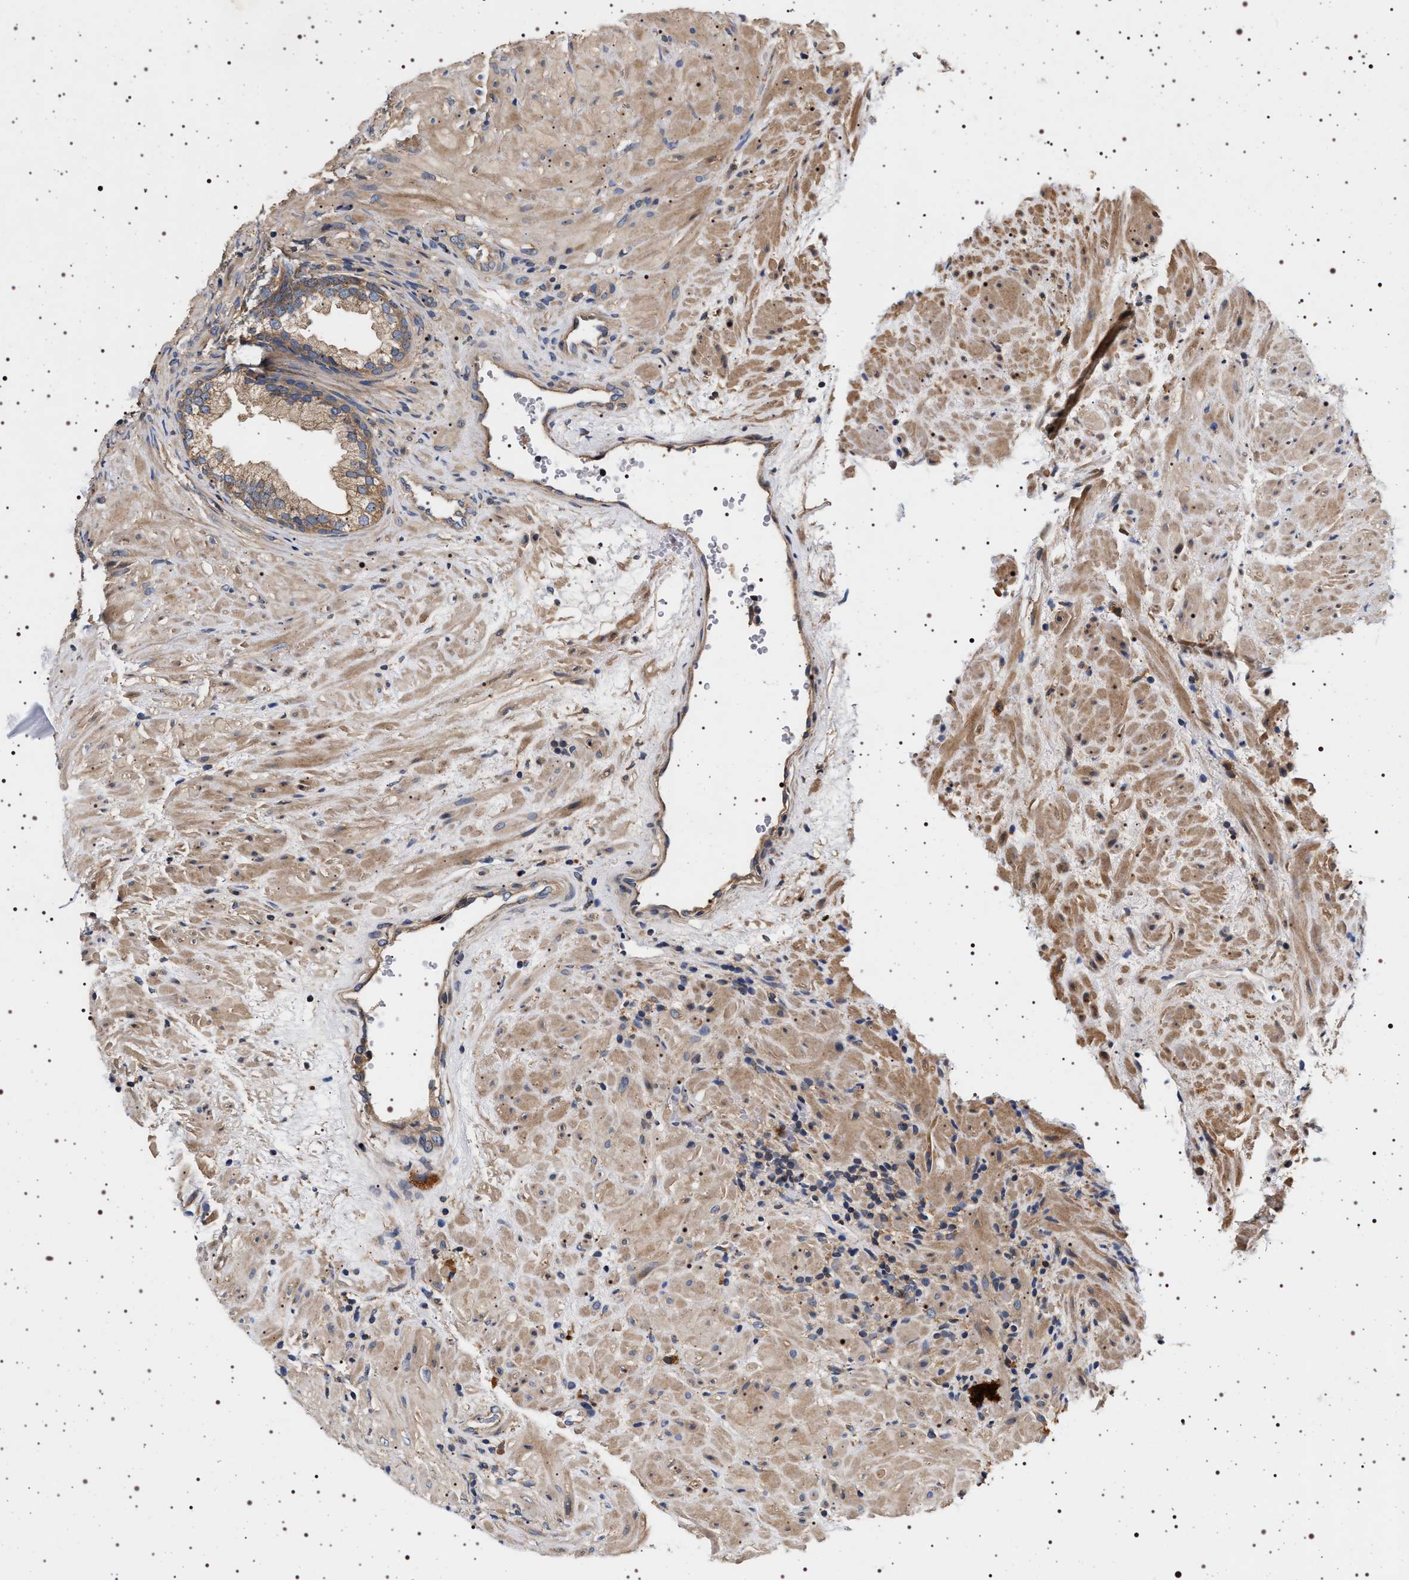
{"staining": {"intensity": "weak", "quantity": ">75%", "location": "cytoplasmic/membranous"}, "tissue": "prostate", "cell_type": "Glandular cells", "image_type": "normal", "snomed": [{"axis": "morphology", "description": "Normal tissue, NOS"}, {"axis": "topography", "description": "Prostate"}], "caption": "This is a histology image of immunohistochemistry staining of unremarkable prostate, which shows weak expression in the cytoplasmic/membranous of glandular cells.", "gene": "DCBLD2", "patient": {"sex": "male", "age": 76}}